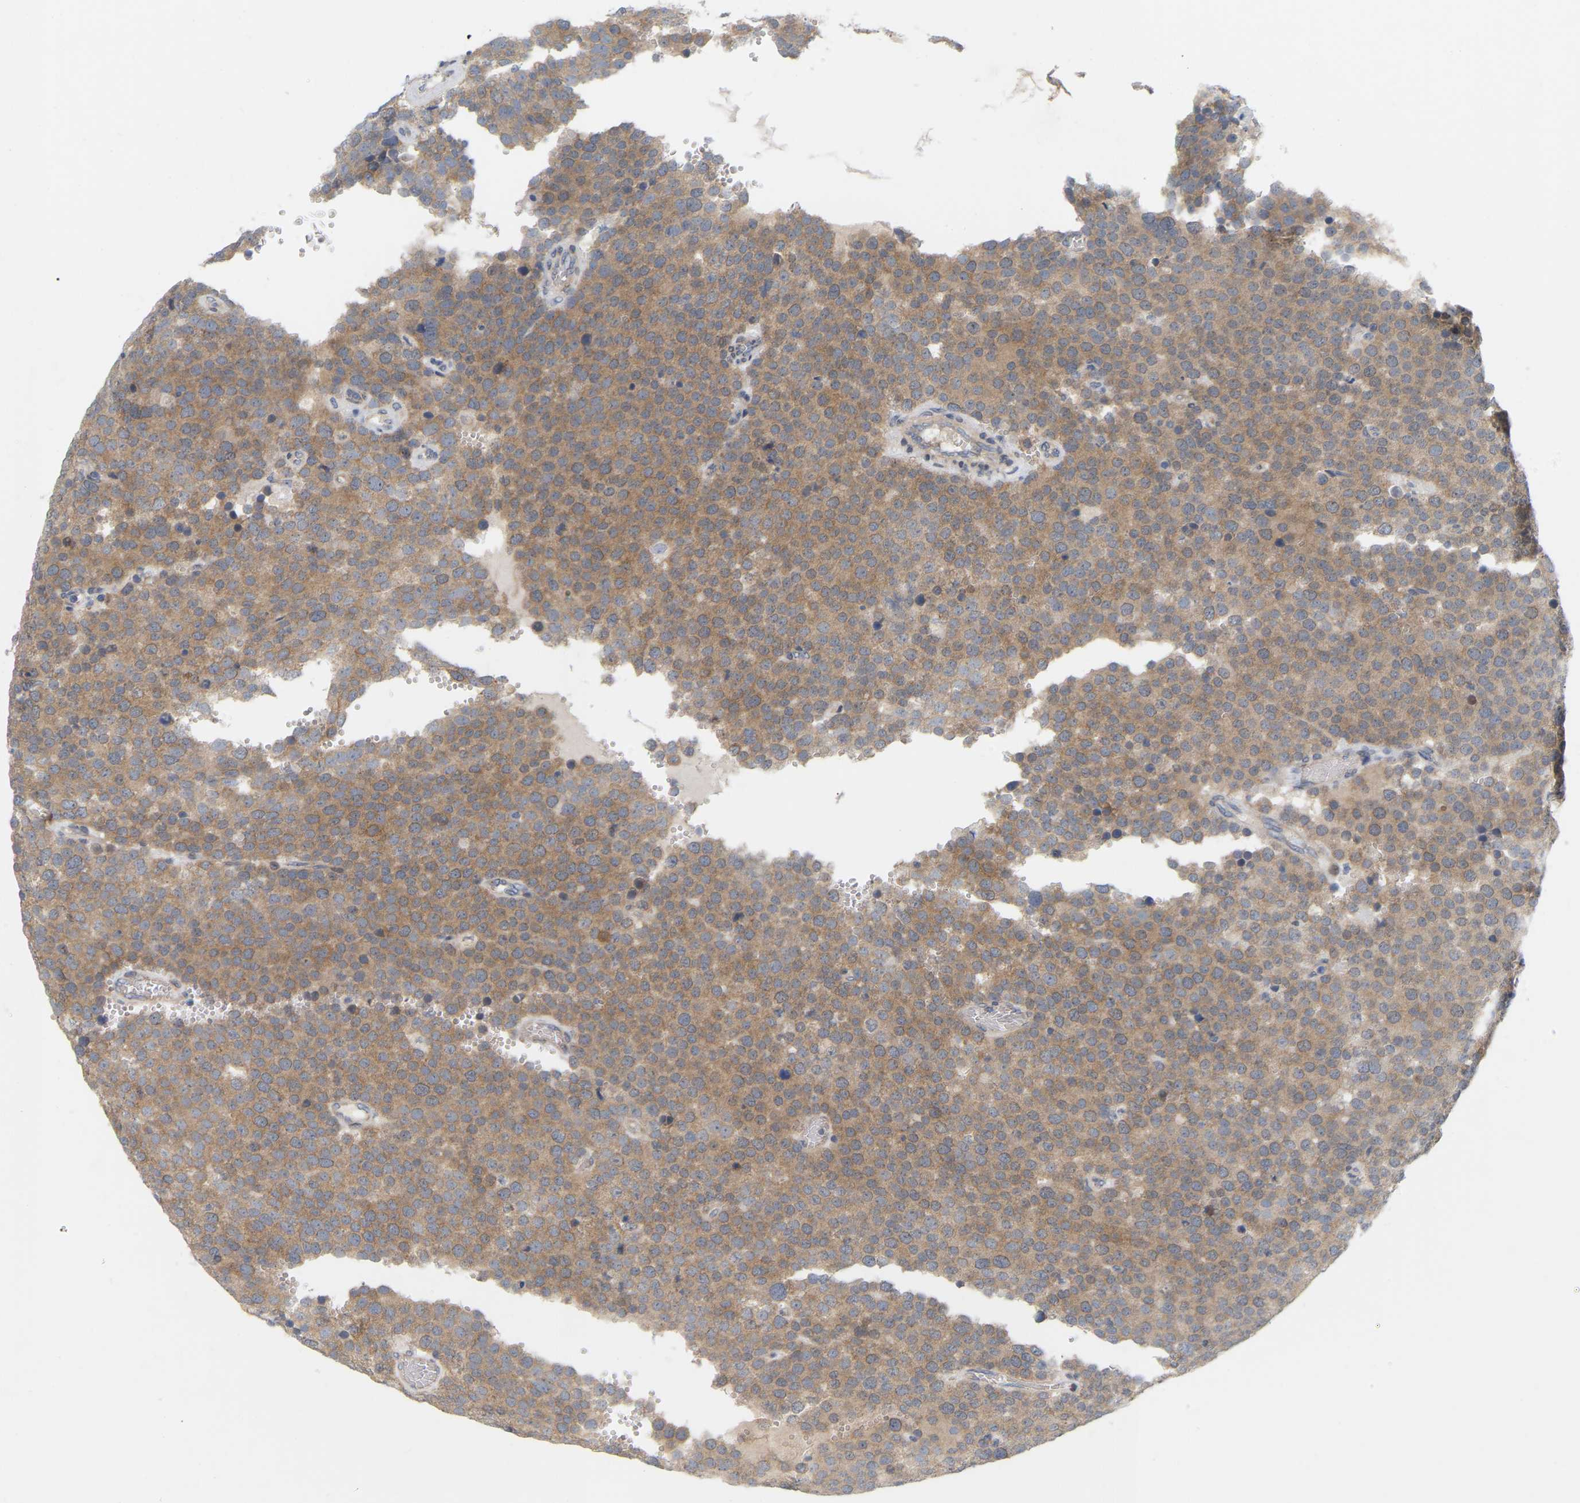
{"staining": {"intensity": "weak", "quantity": ">75%", "location": "cytoplasmic/membranous"}, "tissue": "testis cancer", "cell_type": "Tumor cells", "image_type": "cancer", "snomed": [{"axis": "morphology", "description": "Normal tissue, NOS"}, {"axis": "morphology", "description": "Seminoma, NOS"}, {"axis": "topography", "description": "Testis"}], "caption": "The image demonstrates staining of seminoma (testis), revealing weak cytoplasmic/membranous protein expression (brown color) within tumor cells. The protein is shown in brown color, while the nuclei are stained blue.", "gene": "MINDY4", "patient": {"sex": "male", "age": 71}}